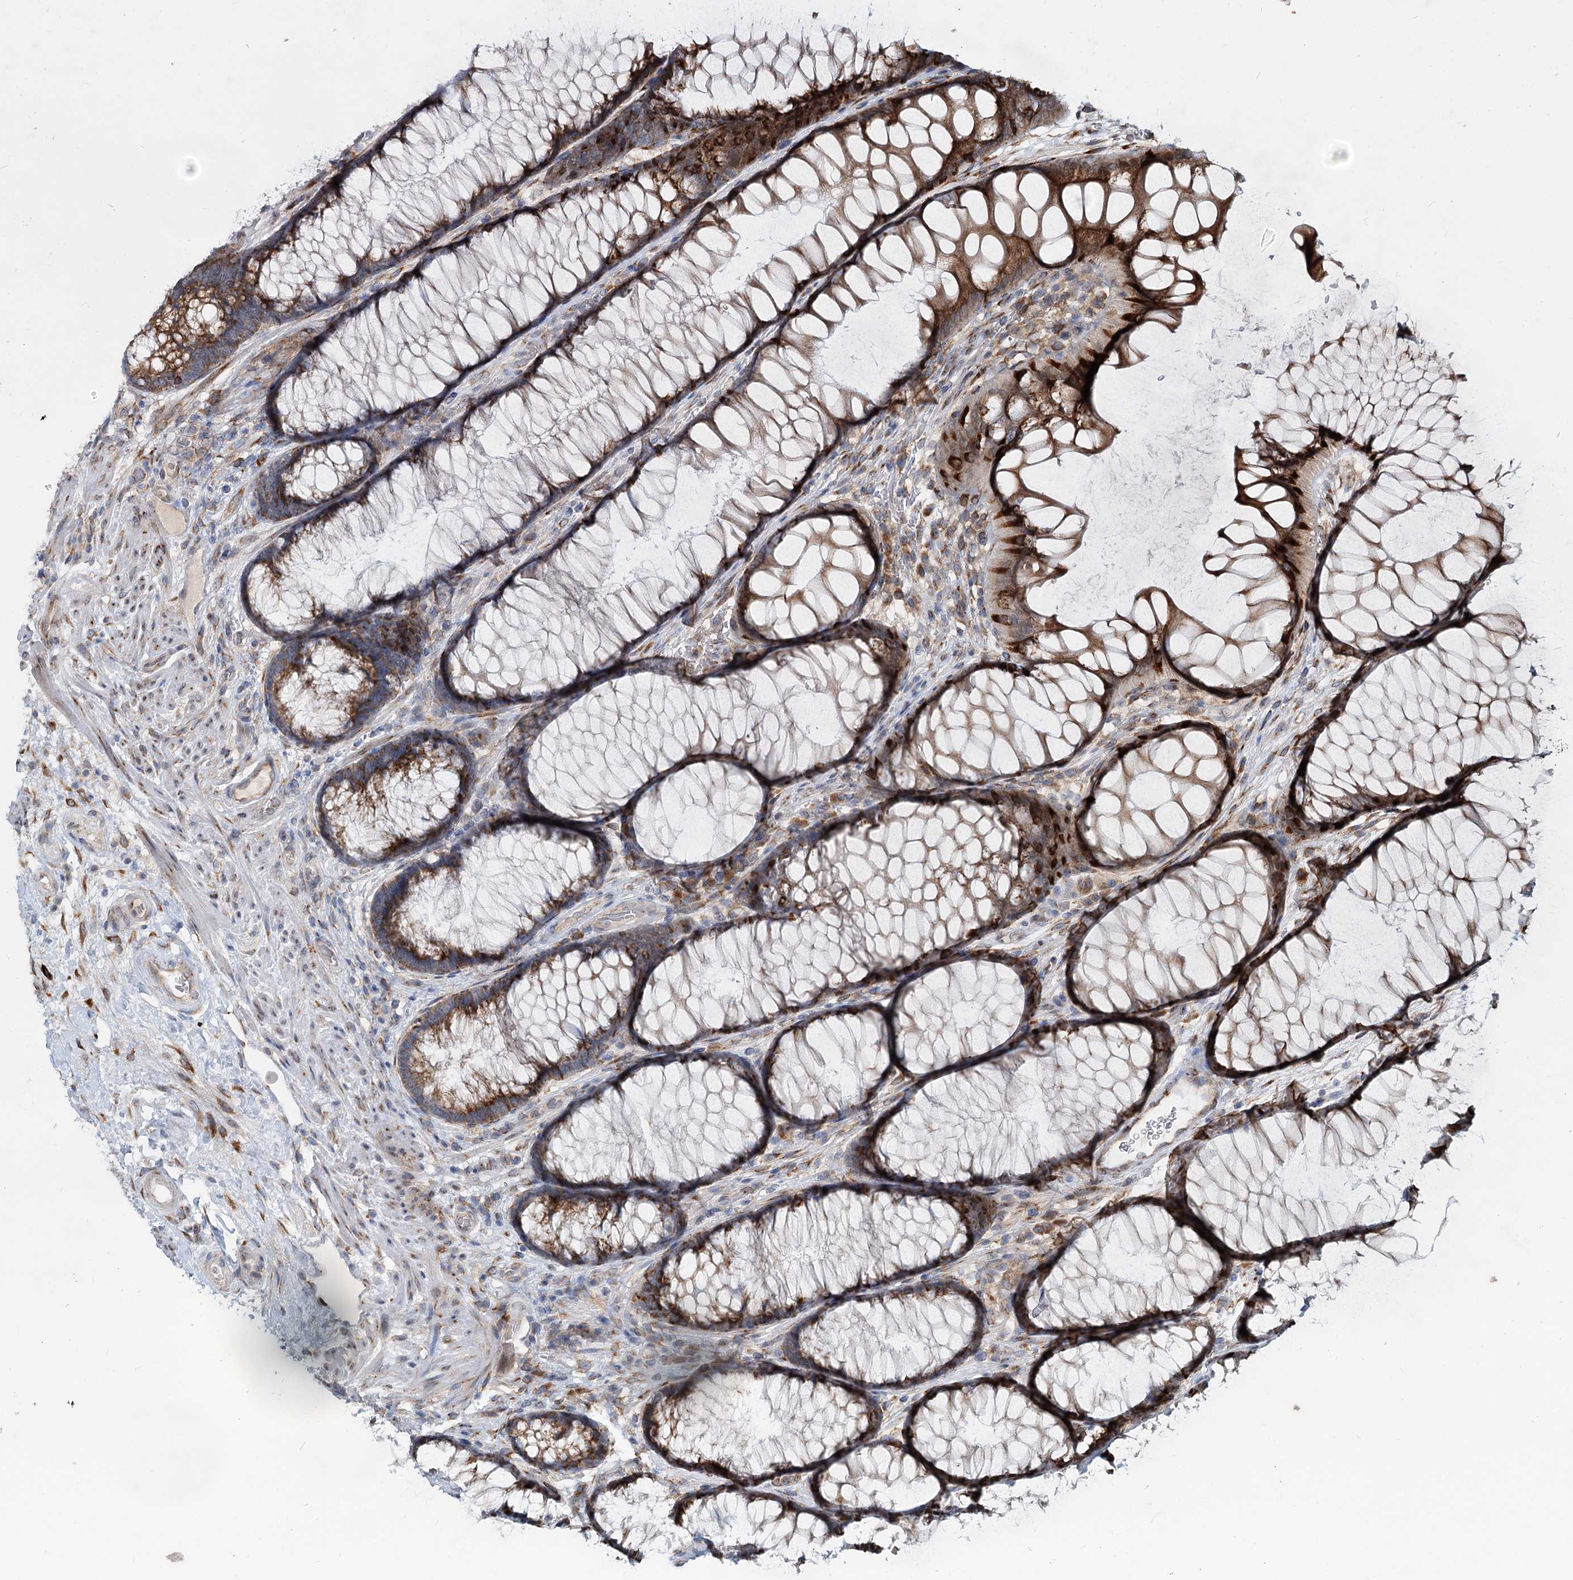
{"staining": {"intensity": "moderate", "quantity": ">75%", "location": "cytoplasmic/membranous"}, "tissue": "colon", "cell_type": "Endothelial cells", "image_type": "normal", "snomed": [{"axis": "morphology", "description": "Normal tissue, NOS"}, {"axis": "topography", "description": "Colon"}], "caption": "Colon stained with immunohistochemistry reveals moderate cytoplasmic/membranous expression in about >75% of endothelial cells. (DAB (3,3'-diaminobenzidine) = brown stain, brightfield microscopy at high magnification).", "gene": "SPART", "patient": {"sex": "female", "age": 82}}